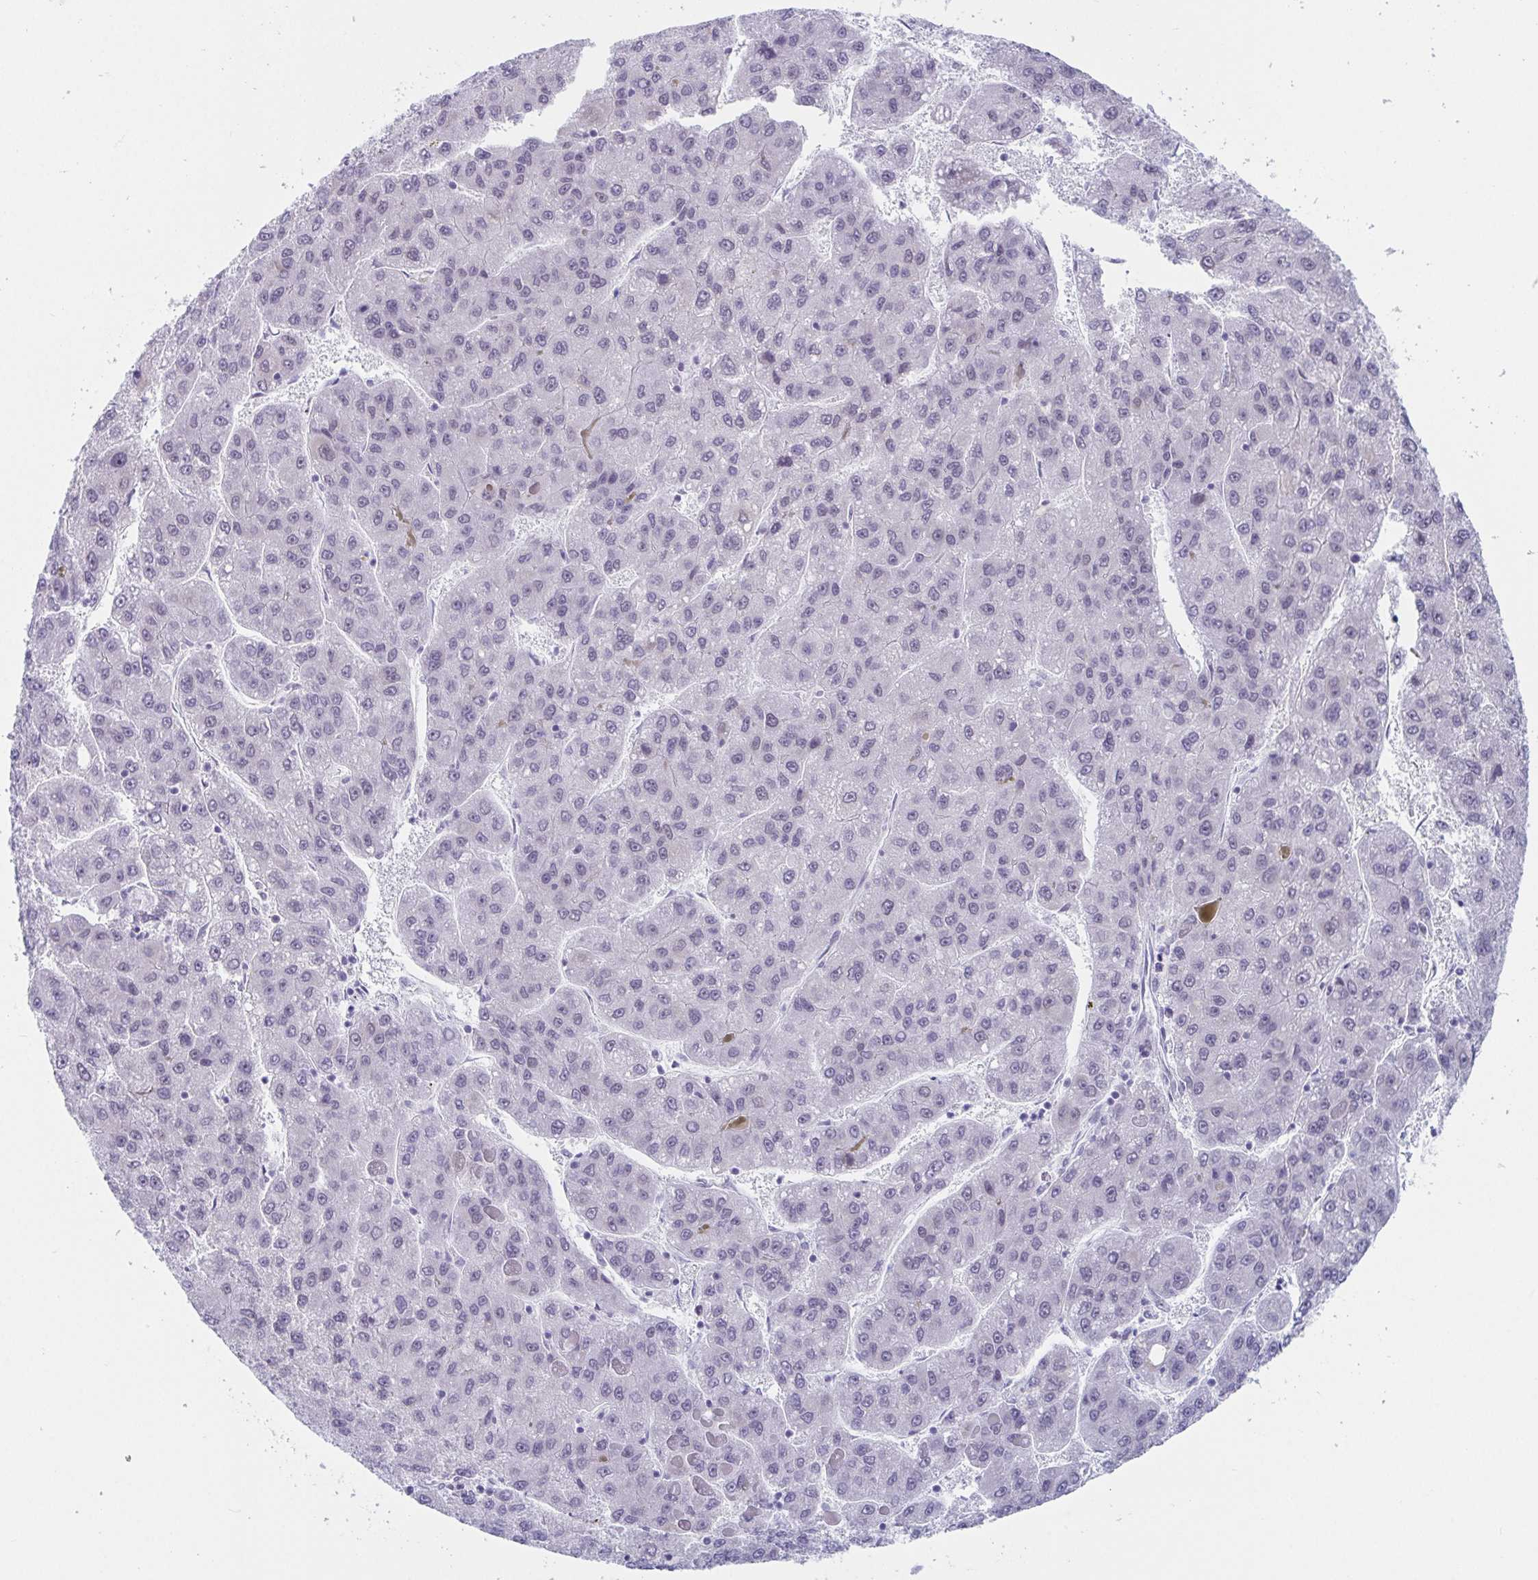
{"staining": {"intensity": "negative", "quantity": "none", "location": "none"}, "tissue": "liver cancer", "cell_type": "Tumor cells", "image_type": "cancer", "snomed": [{"axis": "morphology", "description": "Carcinoma, Hepatocellular, NOS"}, {"axis": "topography", "description": "Liver"}], "caption": "IHC micrograph of neoplastic tissue: human liver cancer stained with DAB shows no significant protein staining in tumor cells.", "gene": "WDR72", "patient": {"sex": "female", "age": 82}}